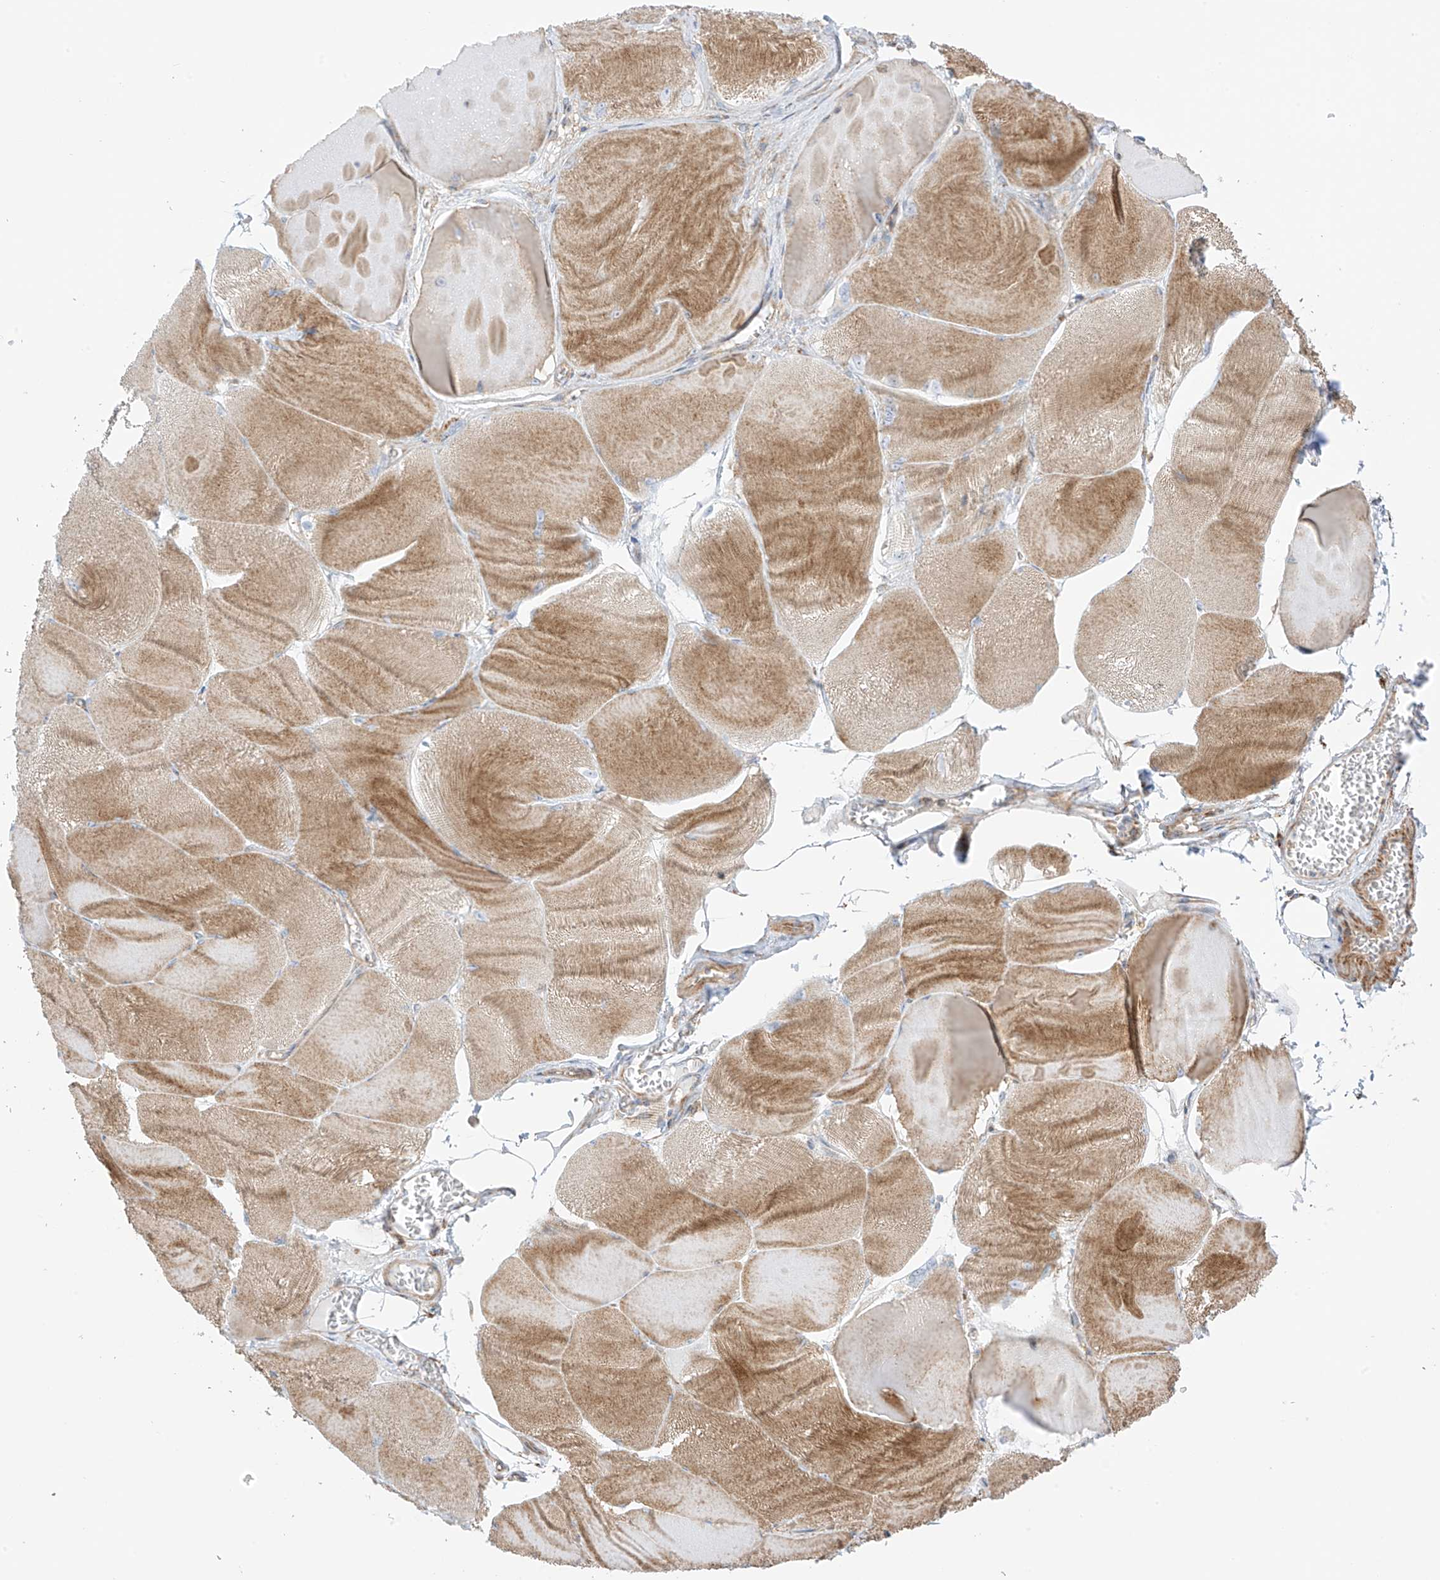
{"staining": {"intensity": "moderate", "quantity": ">75%", "location": "cytoplasmic/membranous"}, "tissue": "skeletal muscle", "cell_type": "Myocytes", "image_type": "normal", "snomed": [{"axis": "morphology", "description": "Normal tissue, NOS"}, {"axis": "morphology", "description": "Basal cell carcinoma"}, {"axis": "topography", "description": "Skeletal muscle"}], "caption": "This image exhibits immunohistochemistry staining of unremarkable human skeletal muscle, with medium moderate cytoplasmic/membranous positivity in about >75% of myocytes.", "gene": "XKR3", "patient": {"sex": "female", "age": 64}}